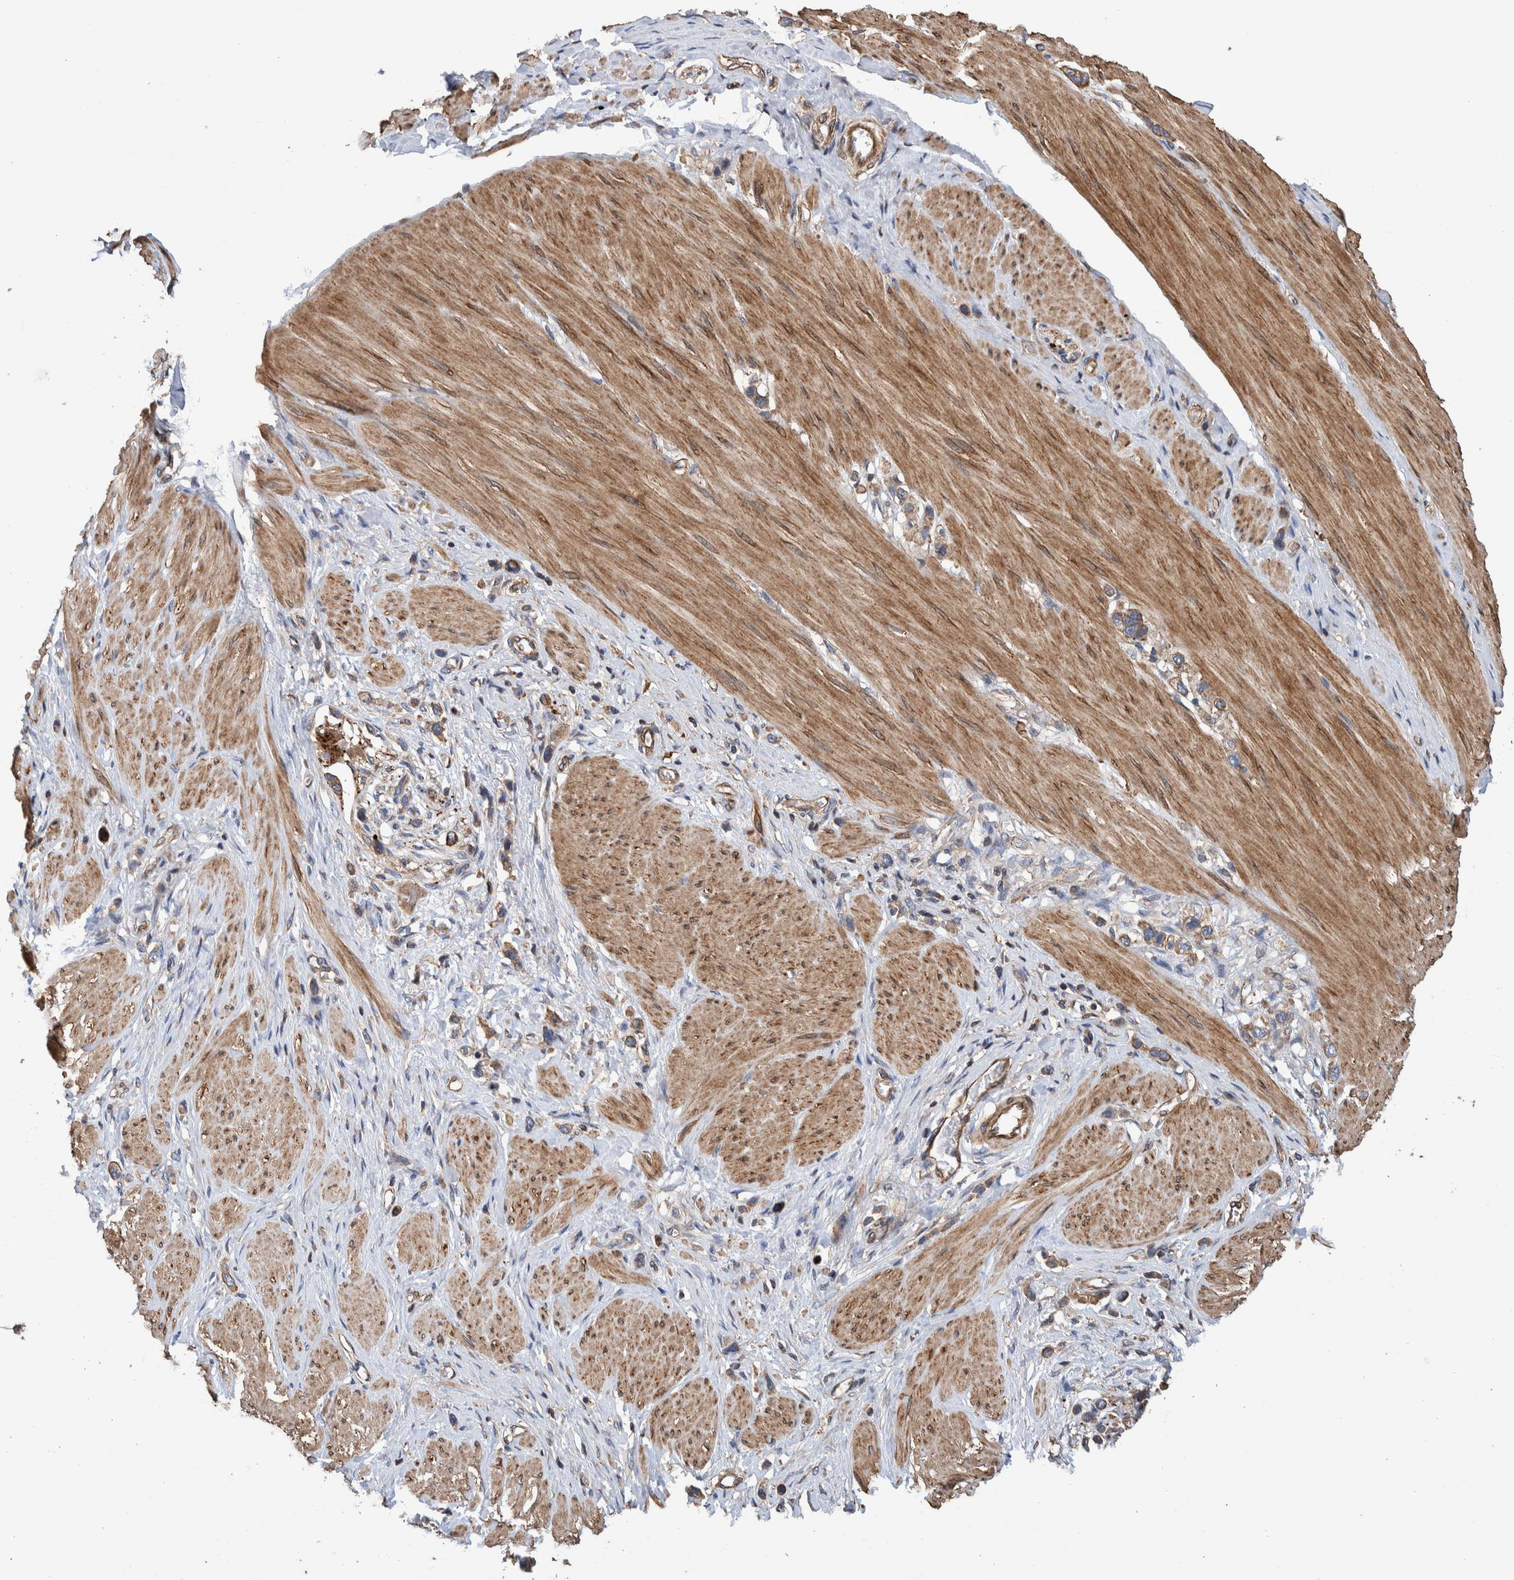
{"staining": {"intensity": "weak", "quantity": "25%-75%", "location": "cytoplasmic/membranous"}, "tissue": "stomach cancer", "cell_type": "Tumor cells", "image_type": "cancer", "snomed": [{"axis": "morphology", "description": "Adenocarcinoma, NOS"}, {"axis": "topography", "description": "Stomach"}], "caption": "Adenocarcinoma (stomach) stained for a protein shows weak cytoplasmic/membranous positivity in tumor cells.", "gene": "SLC45A4", "patient": {"sex": "female", "age": 65}}